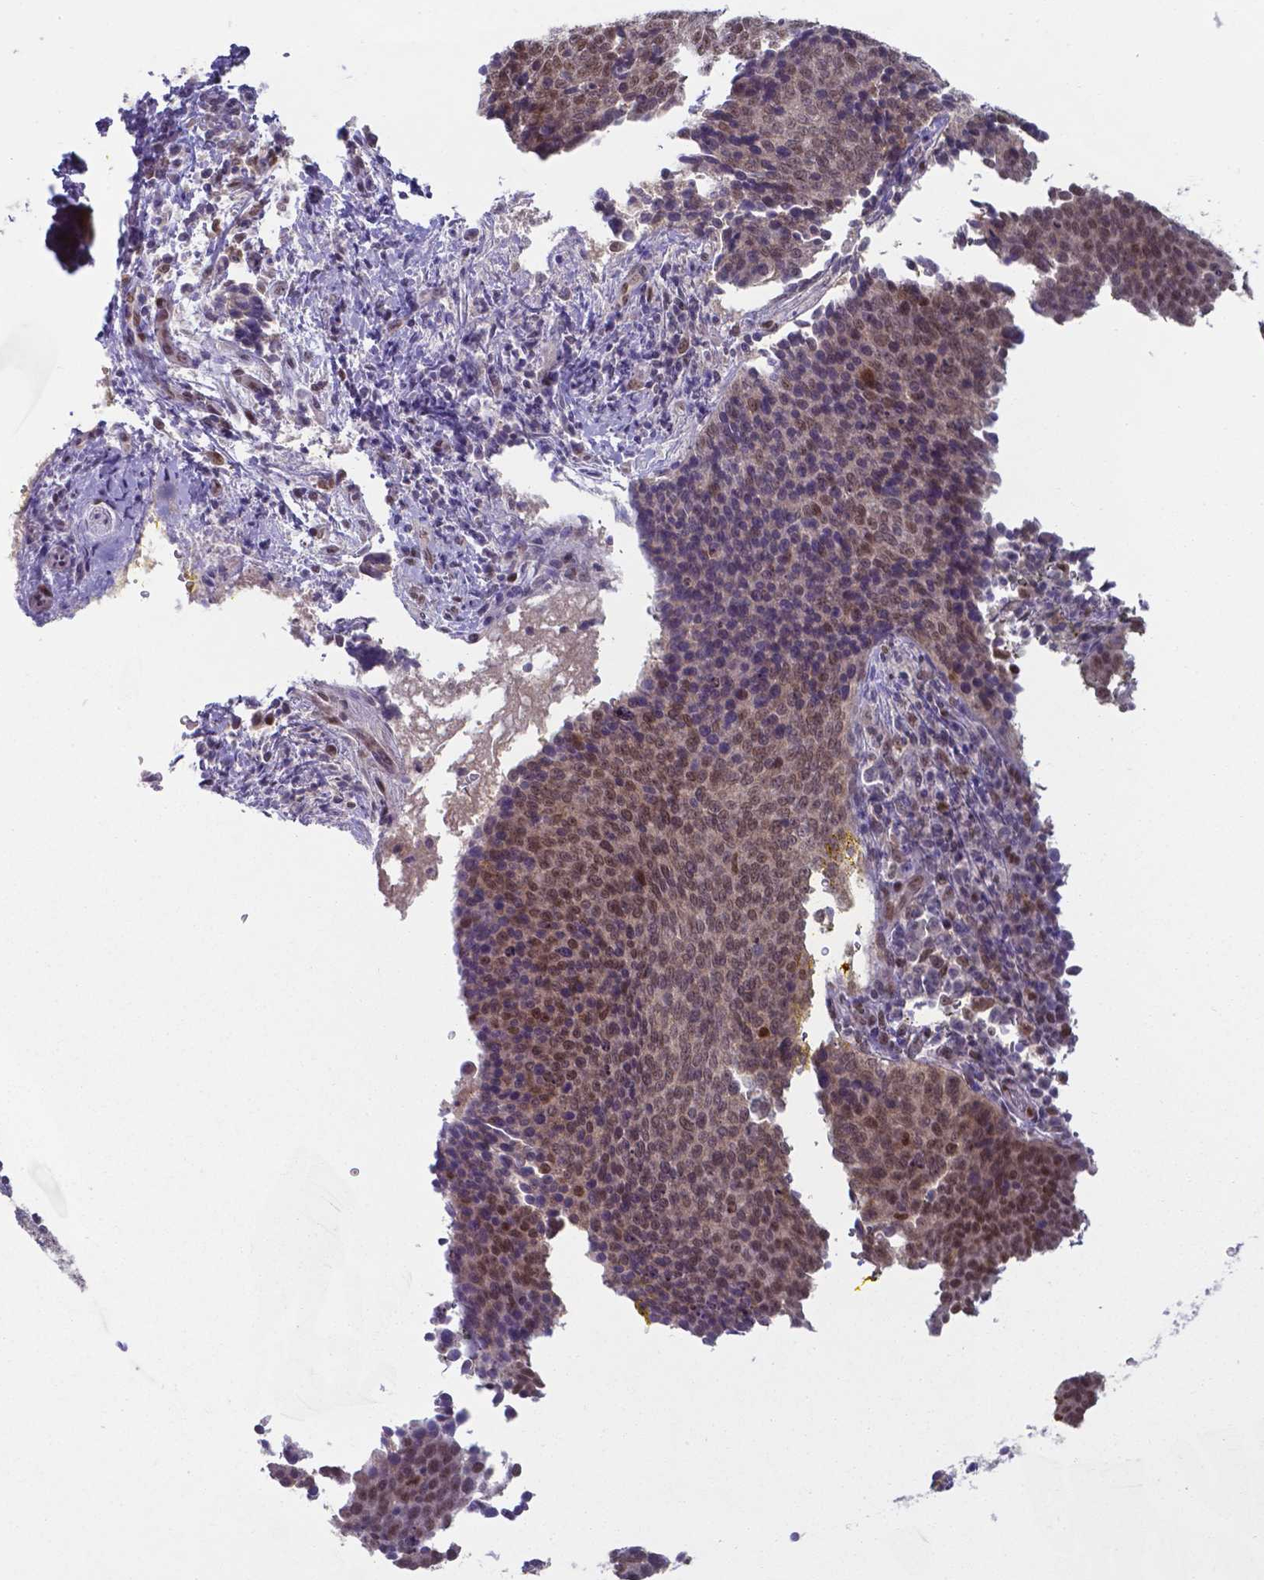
{"staining": {"intensity": "moderate", "quantity": ">75%", "location": "nuclear"}, "tissue": "cervical cancer", "cell_type": "Tumor cells", "image_type": "cancer", "snomed": [{"axis": "morphology", "description": "Squamous cell carcinoma, NOS"}, {"axis": "topography", "description": "Cervix"}], "caption": "Cervical squamous cell carcinoma was stained to show a protein in brown. There is medium levels of moderate nuclear positivity in approximately >75% of tumor cells.", "gene": "UBE2E2", "patient": {"sex": "female", "age": 34}}